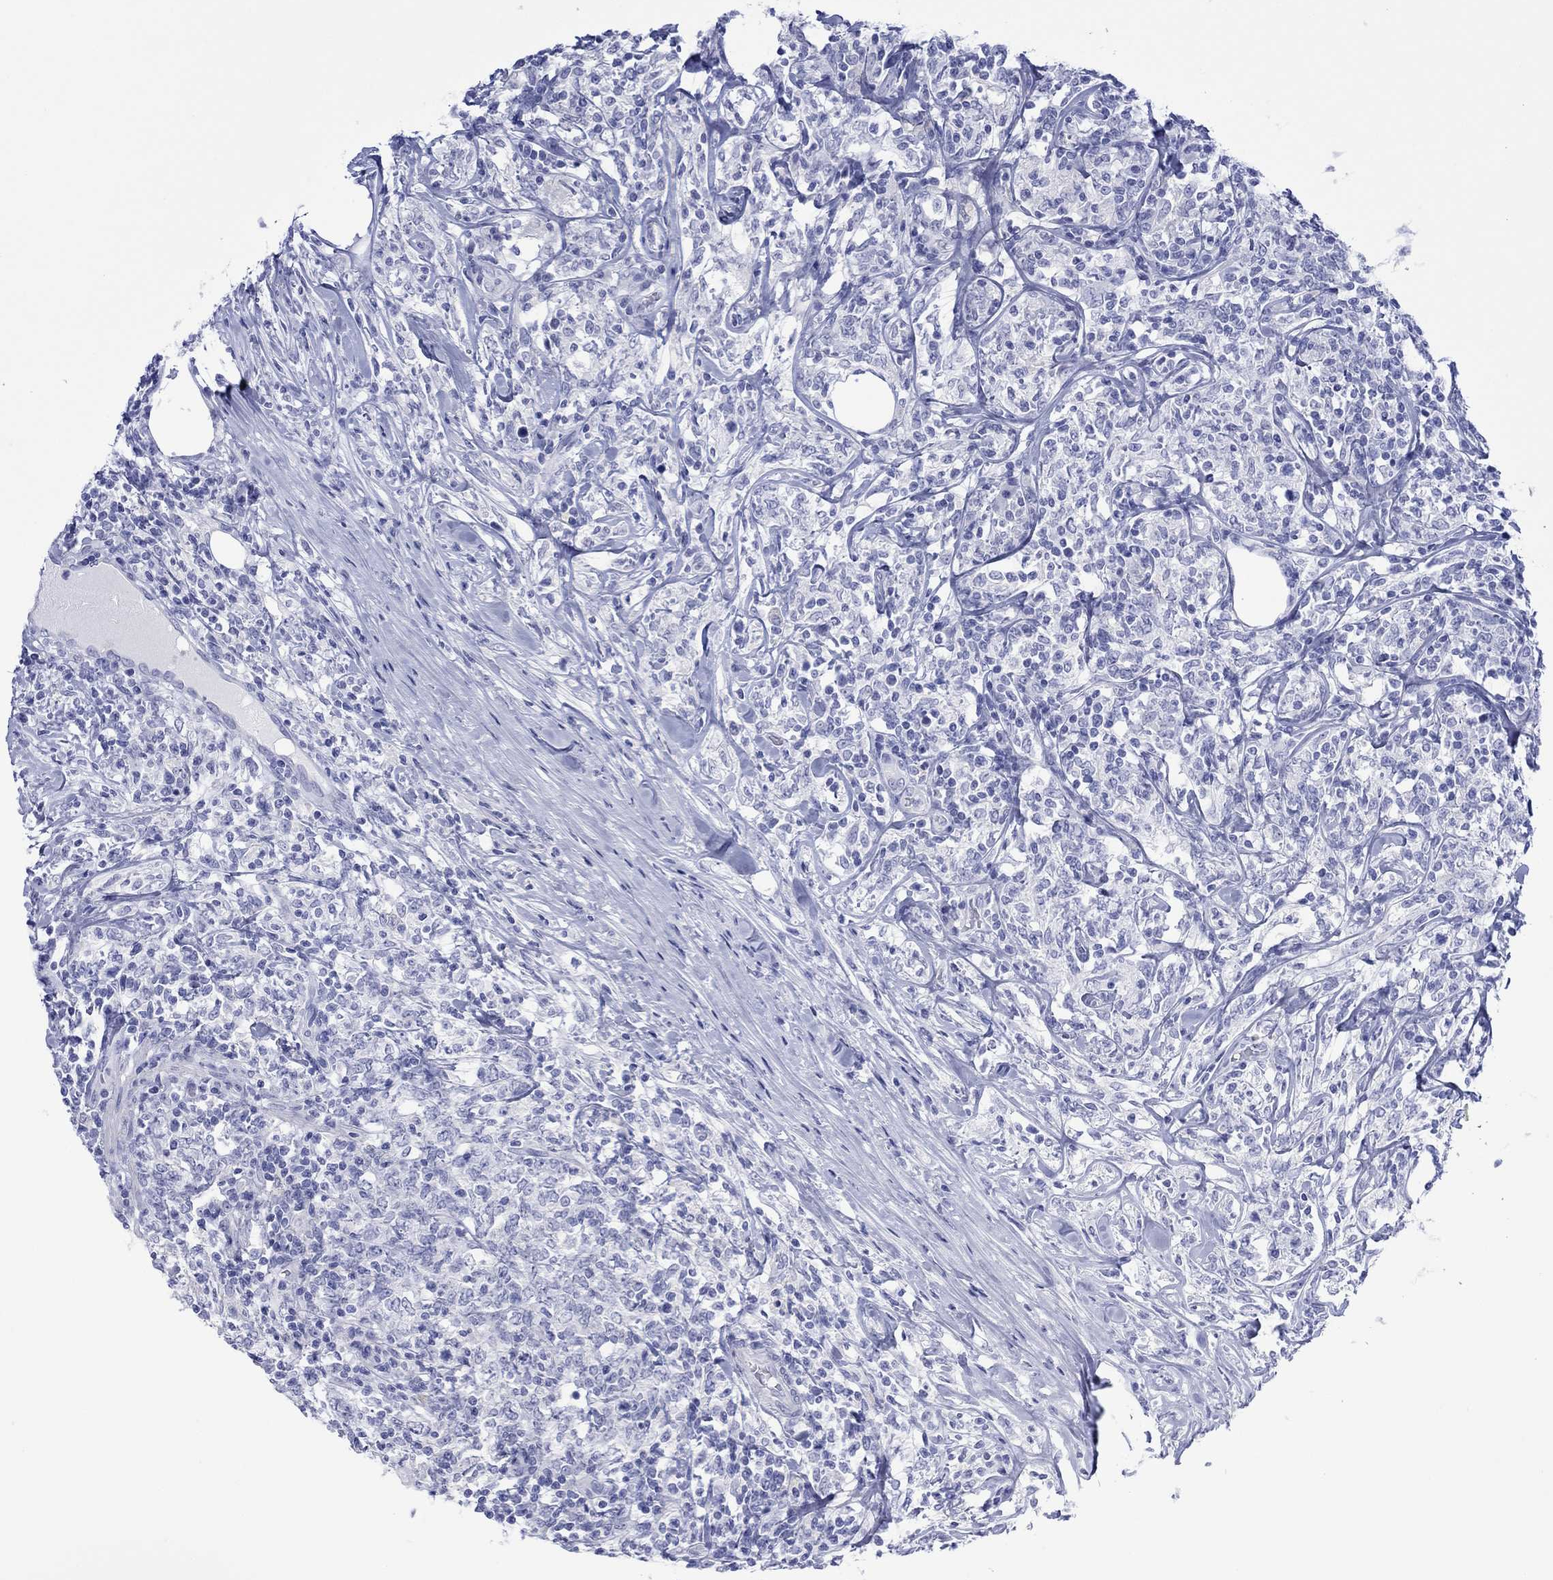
{"staining": {"intensity": "negative", "quantity": "none", "location": "none"}, "tissue": "lymphoma", "cell_type": "Tumor cells", "image_type": "cancer", "snomed": [{"axis": "morphology", "description": "Malignant lymphoma, non-Hodgkin's type, High grade"}, {"axis": "topography", "description": "Lymph node"}], "caption": "Immunohistochemistry (IHC) image of neoplastic tissue: high-grade malignant lymphoma, non-Hodgkin's type stained with DAB demonstrates no significant protein positivity in tumor cells.", "gene": "MLANA", "patient": {"sex": "female", "age": 84}}